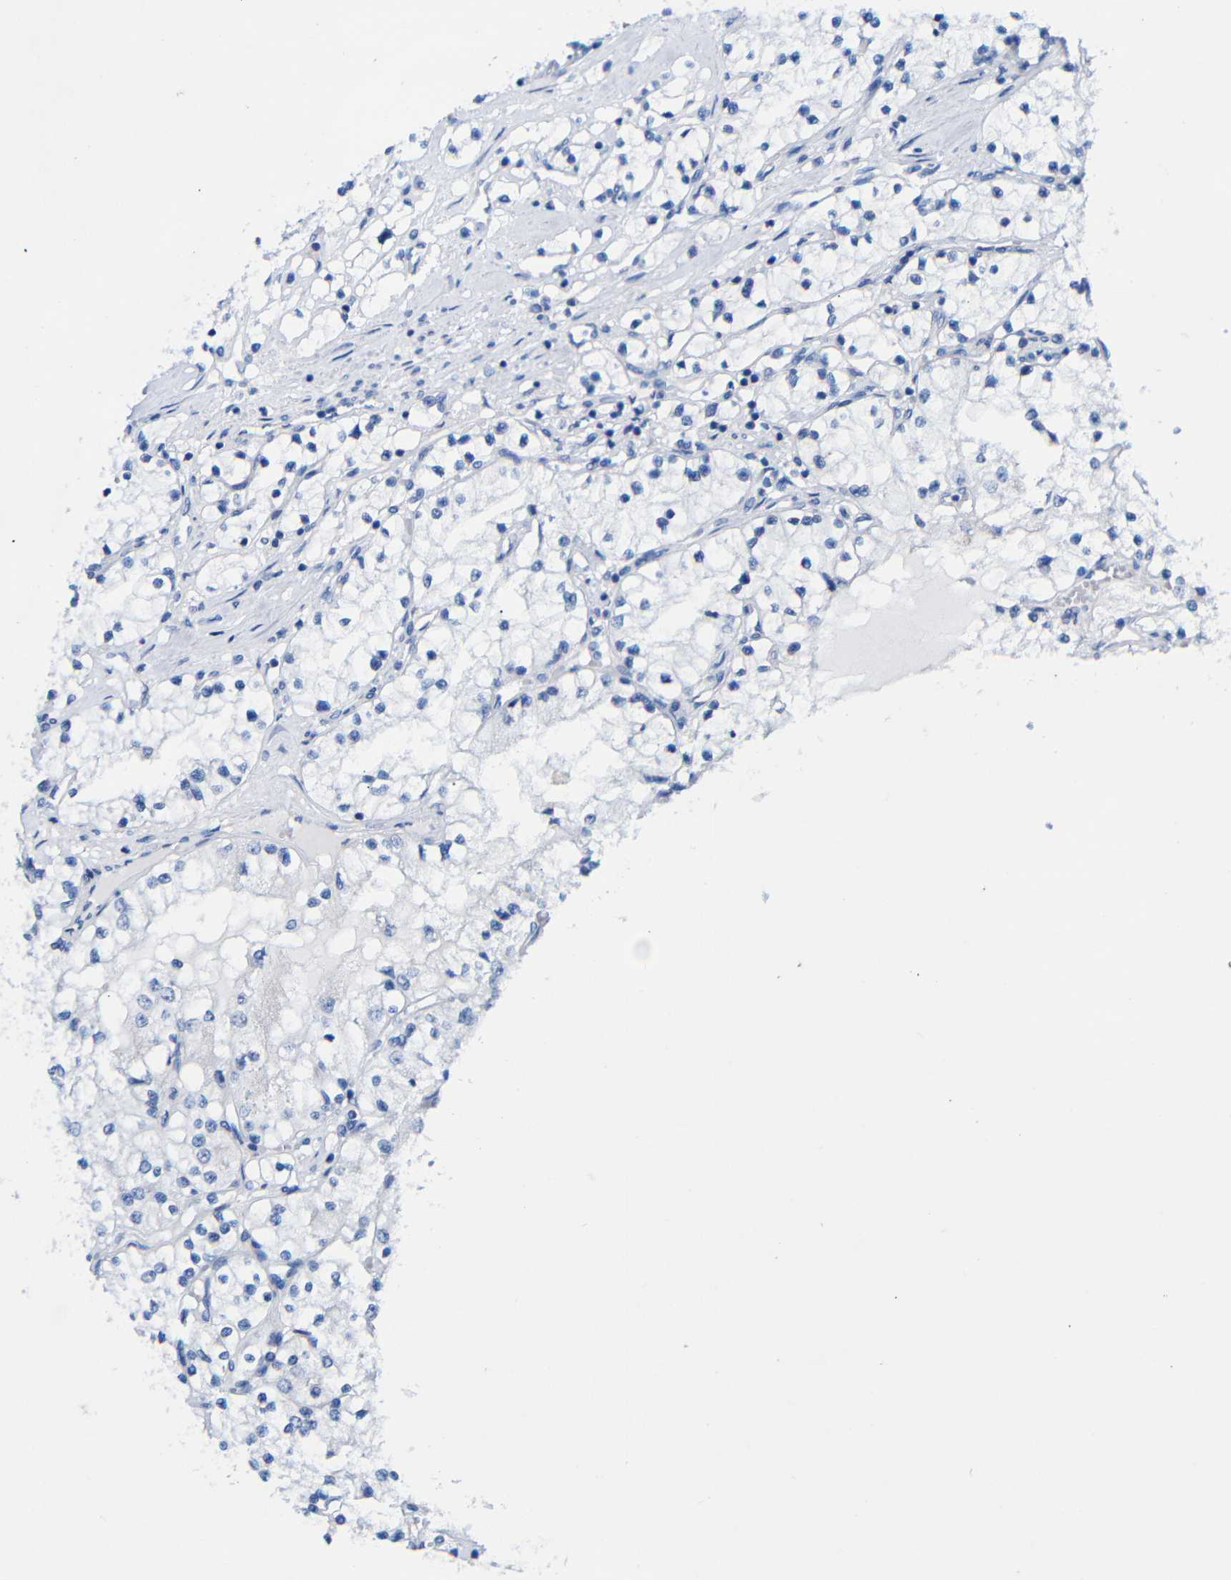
{"staining": {"intensity": "negative", "quantity": "none", "location": "none"}, "tissue": "renal cancer", "cell_type": "Tumor cells", "image_type": "cancer", "snomed": [{"axis": "morphology", "description": "Adenocarcinoma, NOS"}, {"axis": "topography", "description": "Kidney"}], "caption": "This is a histopathology image of IHC staining of renal adenocarcinoma, which shows no expression in tumor cells. The staining was performed using DAB (3,3'-diaminobenzidine) to visualize the protein expression in brown, while the nuclei were stained in blue with hematoxylin (Magnification: 20x).", "gene": "CGNL1", "patient": {"sex": "male", "age": 68}}